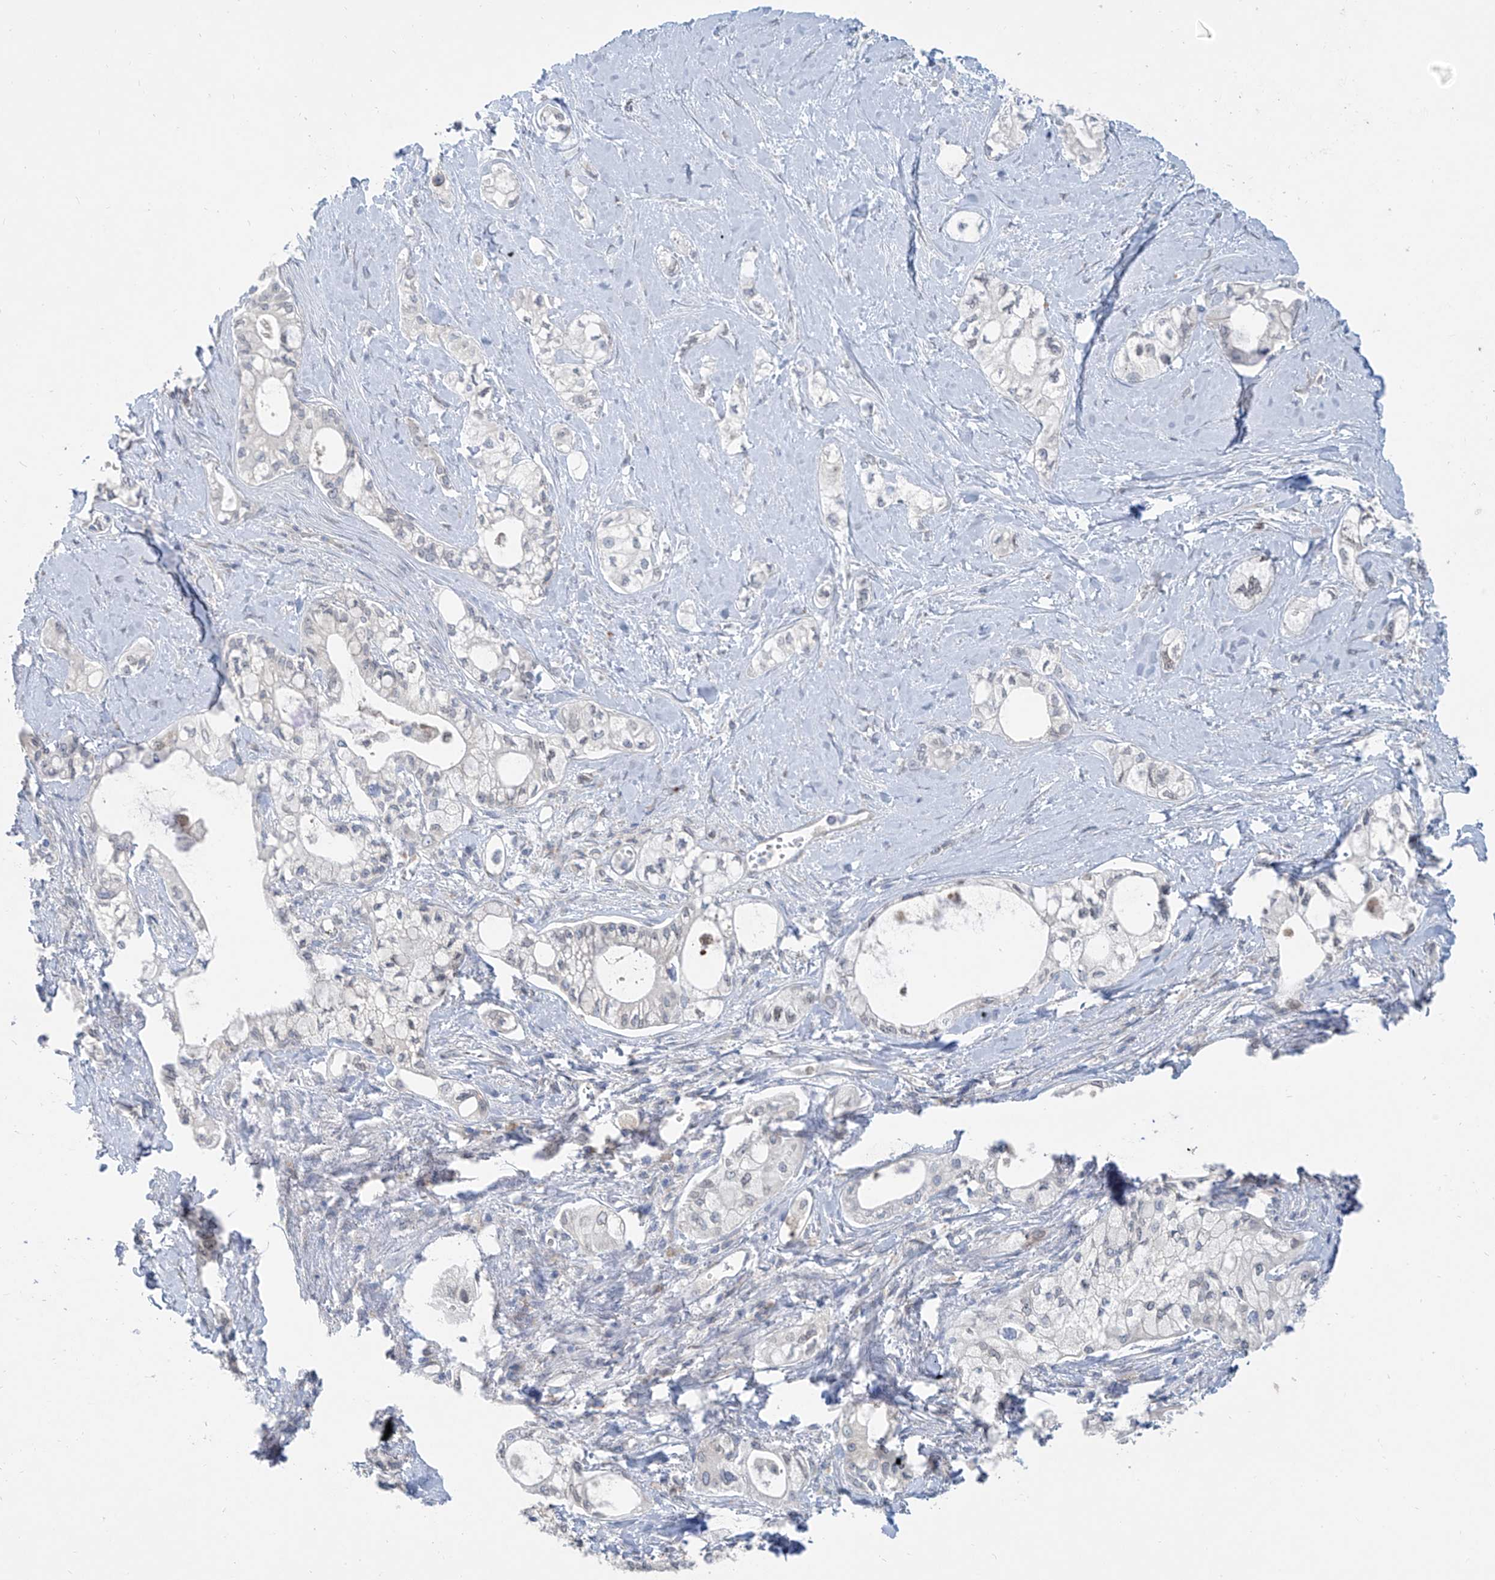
{"staining": {"intensity": "negative", "quantity": "none", "location": "none"}, "tissue": "pancreatic cancer", "cell_type": "Tumor cells", "image_type": "cancer", "snomed": [{"axis": "morphology", "description": "Adenocarcinoma, NOS"}, {"axis": "topography", "description": "Pancreas"}], "caption": "Human pancreatic cancer stained for a protein using IHC shows no expression in tumor cells.", "gene": "KRTAP25-1", "patient": {"sex": "male", "age": 70}}